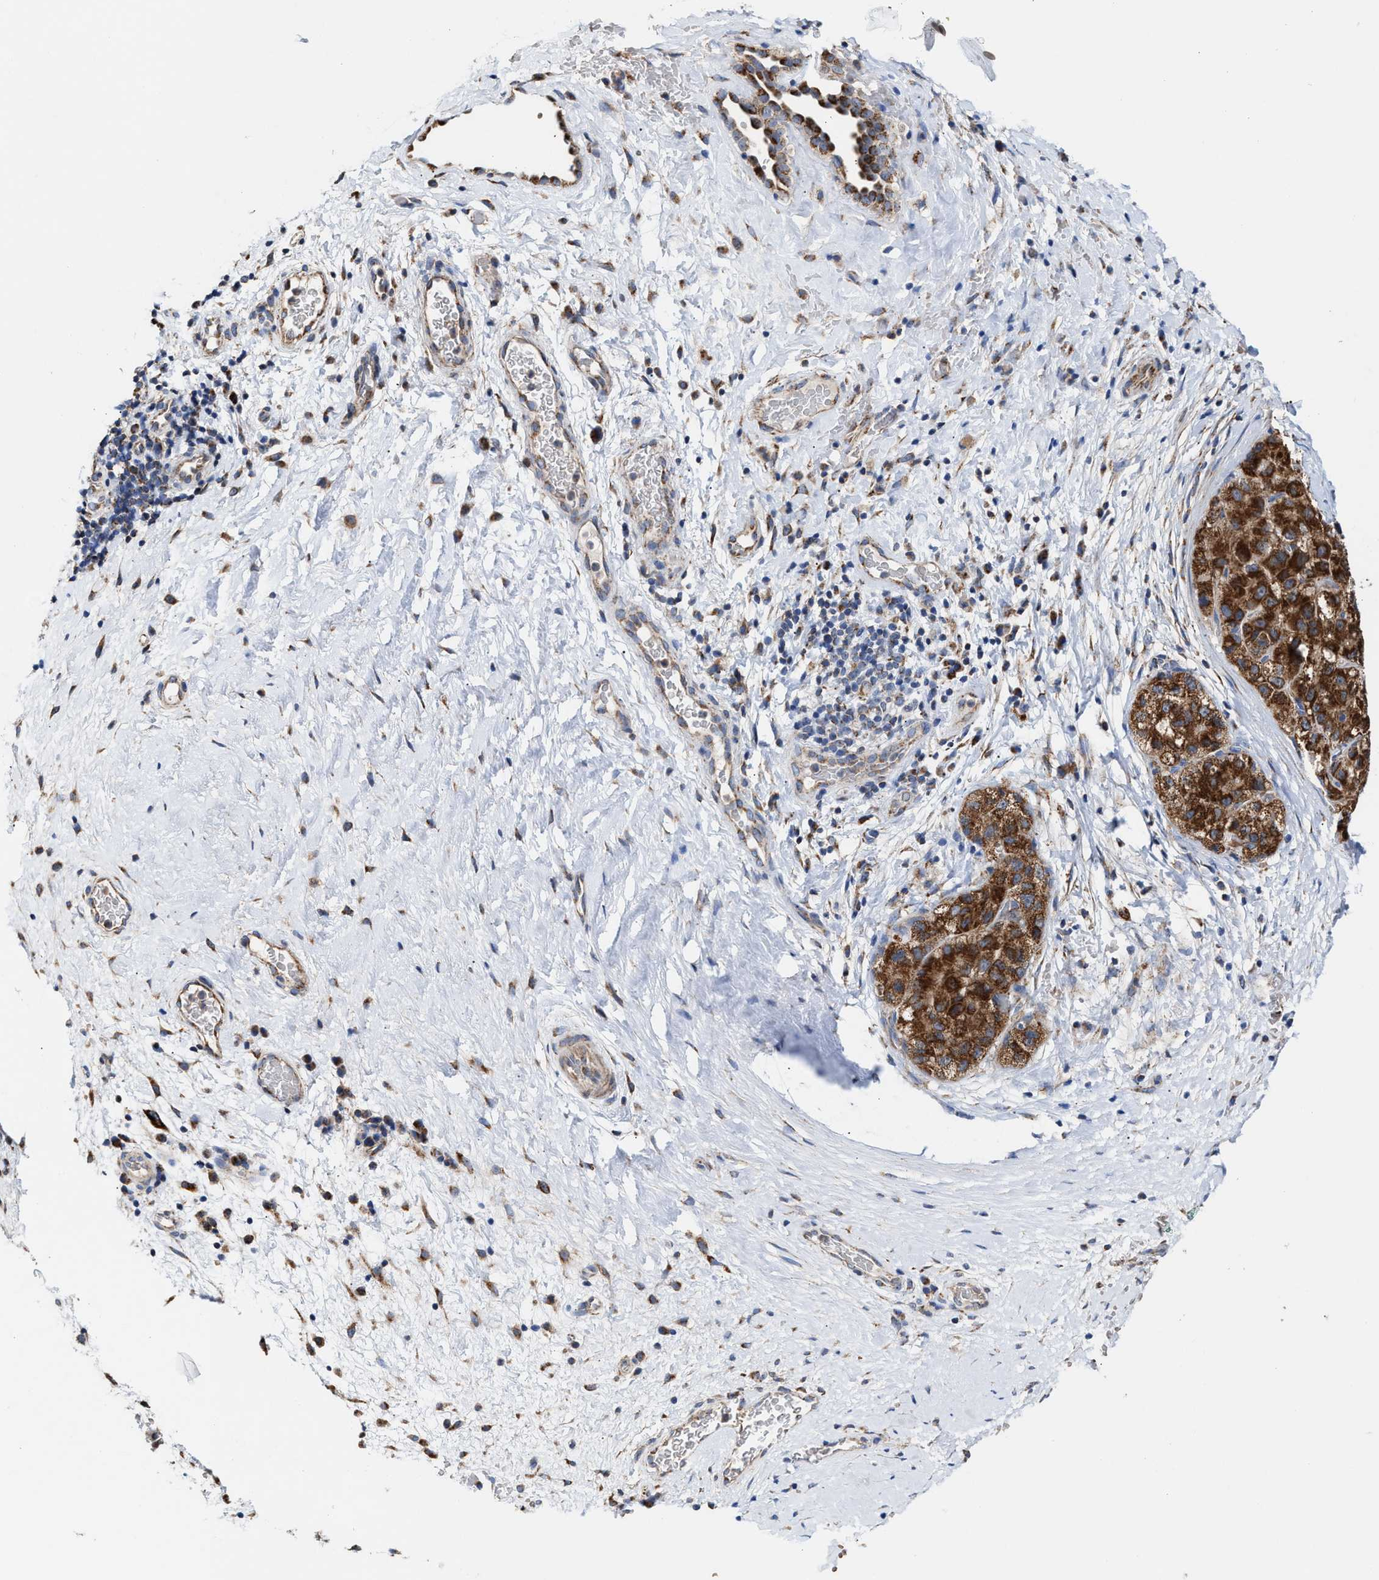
{"staining": {"intensity": "strong", "quantity": ">75%", "location": "cytoplasmic/membranous"}, "tissue": "liver cancer", "cell_type": "Tumor cells", "image_type": "cancer", "snomed": [{"axis": "morphology", "description": "Carcinoma, Hepatocellular, NOS"}, {"axis": "topography", "description": "Liver"}], "caption": "A brown stain labels strong cytoplasmic/membranous staining of a protein in liver hepatocellular carcinoma tumor cells.", "gene": "MECR", "patient": {"sex": "male", "age": 80}}